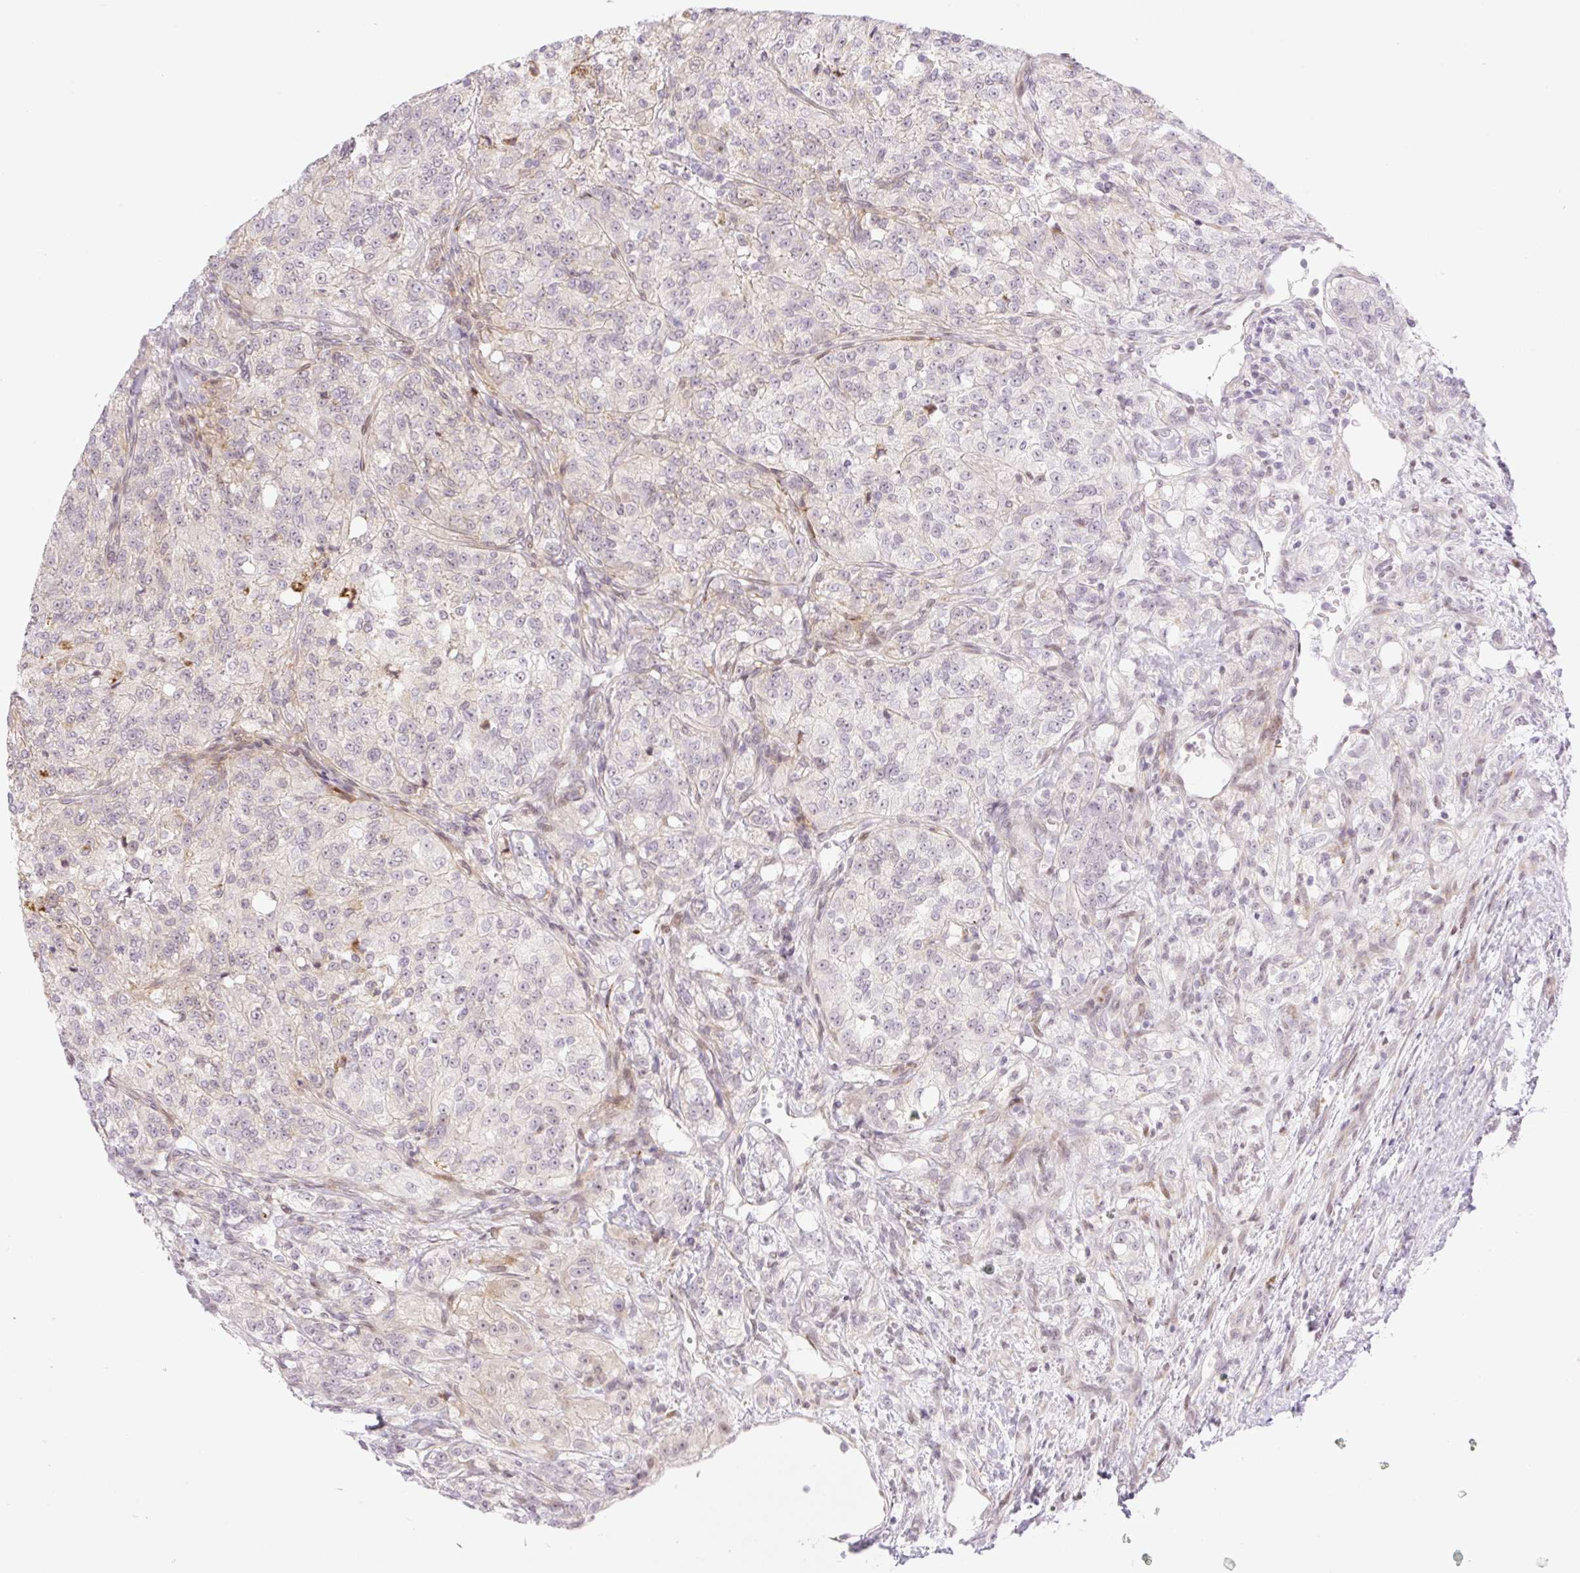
{"staining": {"intensity": "weak", "quantity": "<25%", "location": "nuclear"}, "tissue": "renal cancer", "cell_type": "Tumor cells", "image_type": "cancer", "snomed": [{"axis": "morphology", "description": "Adenocarcinoma, NOS"}, {"axis": "topography", "description": "Kidney"}], "caption": "High magnification brightfield microscopy of renal adenocarcinoma stained with DAB (3,3'-diaminobenzidine) (brown) and counterstained with hematoxylin (blue): tumor cells show no significant expression.", "gene": "ZFP41", "patient": {"sex": "female", "age": 63}}